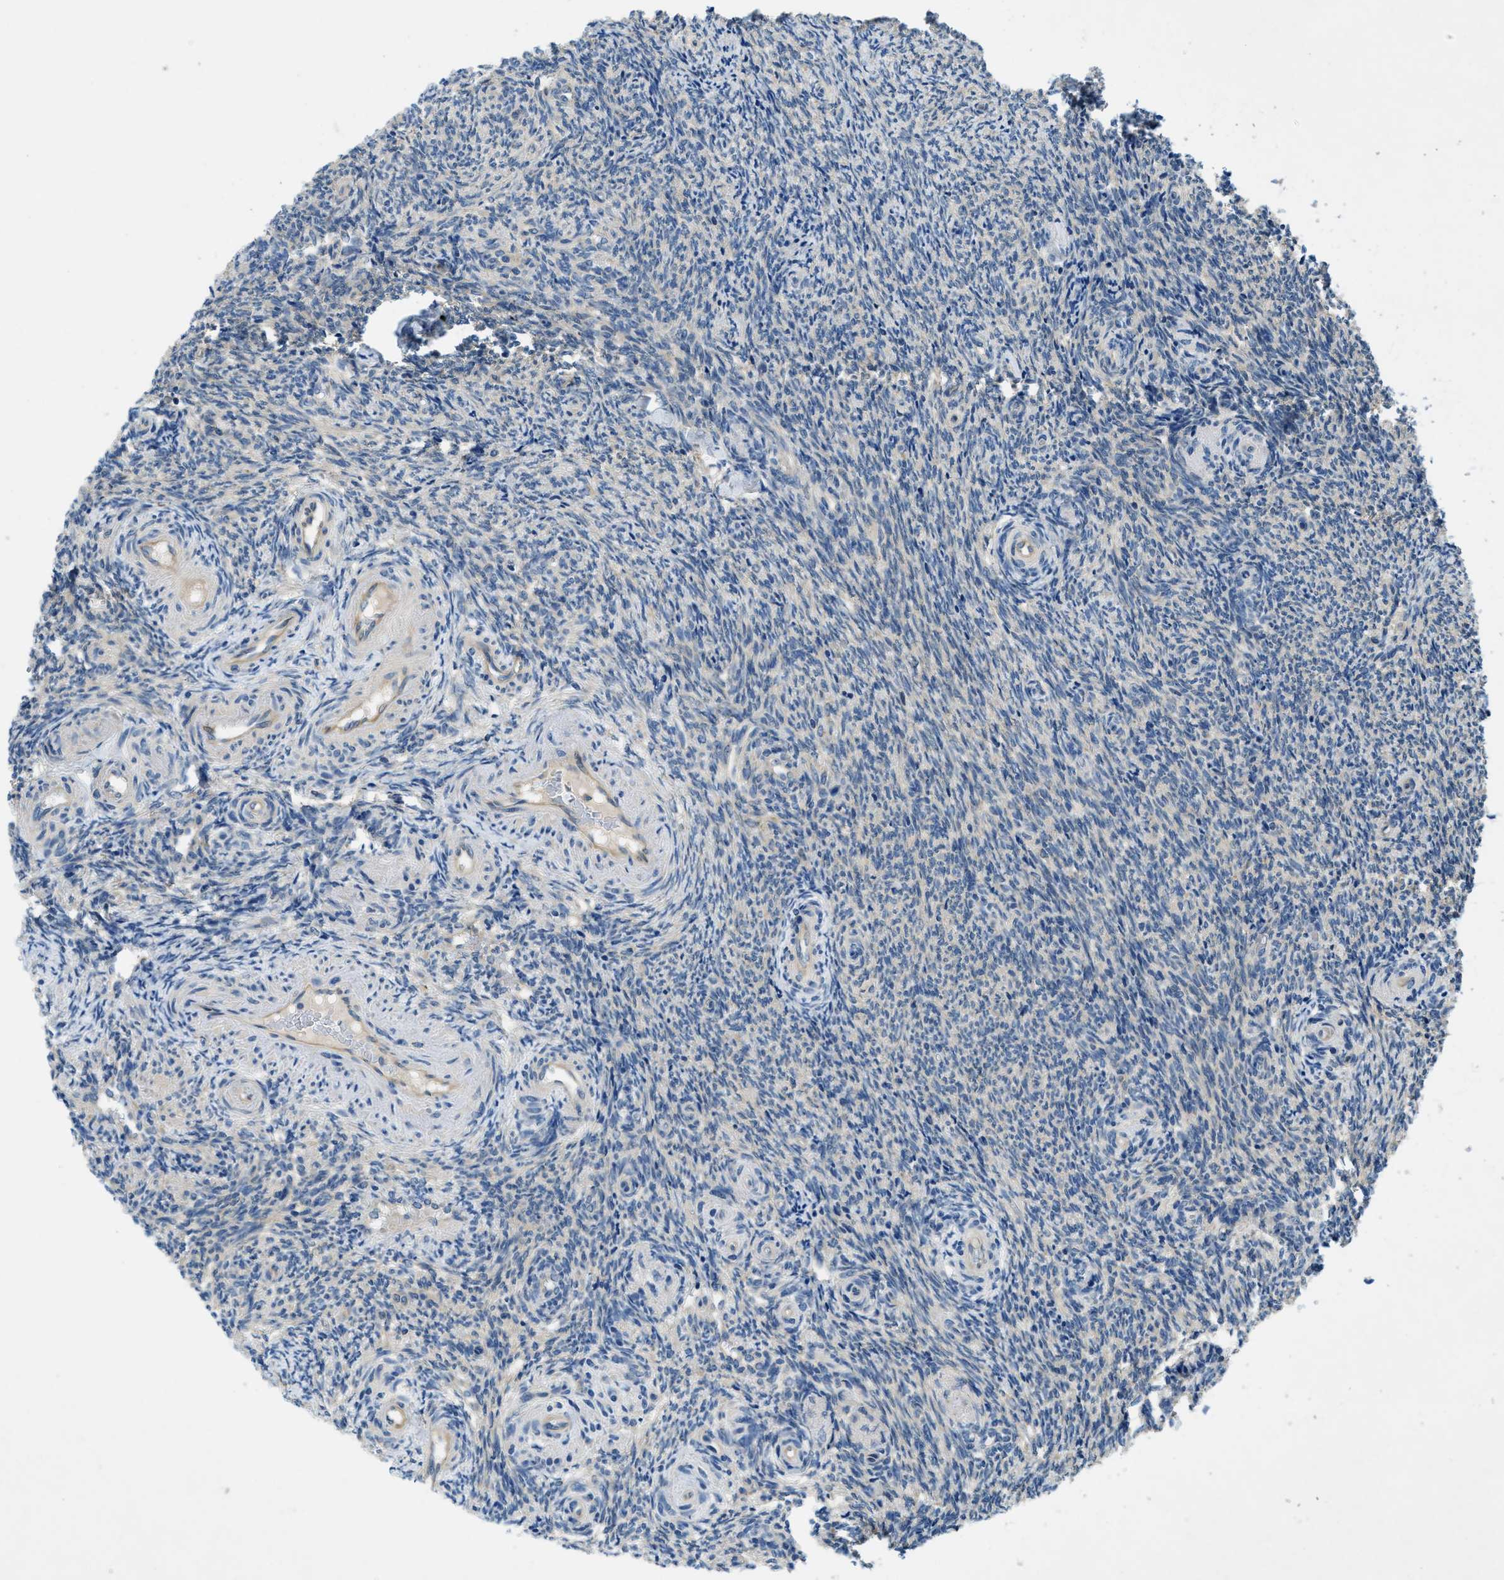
{"staining": {"intensity": "weak", "quantity": "<25%", "location": "cytoplasmic/membranous"}, "tissue": "ovary", "cell_type": "Ovarian stroma cells", "image_type": "normal", "snomed": [{"axis": "morphology", "description": "Normal tissue, NOS"}, {"axis": "topography", "description": "Ovary"}], "caption": "Photomicrograph shows no significant protein positivity in ovarian stroma cells of benign ovary. (Immunohistochemistry, brightfield microscopy, high magnification).", "gene": "RIPK2", "patient": {"sex": "female", "age": 41}}